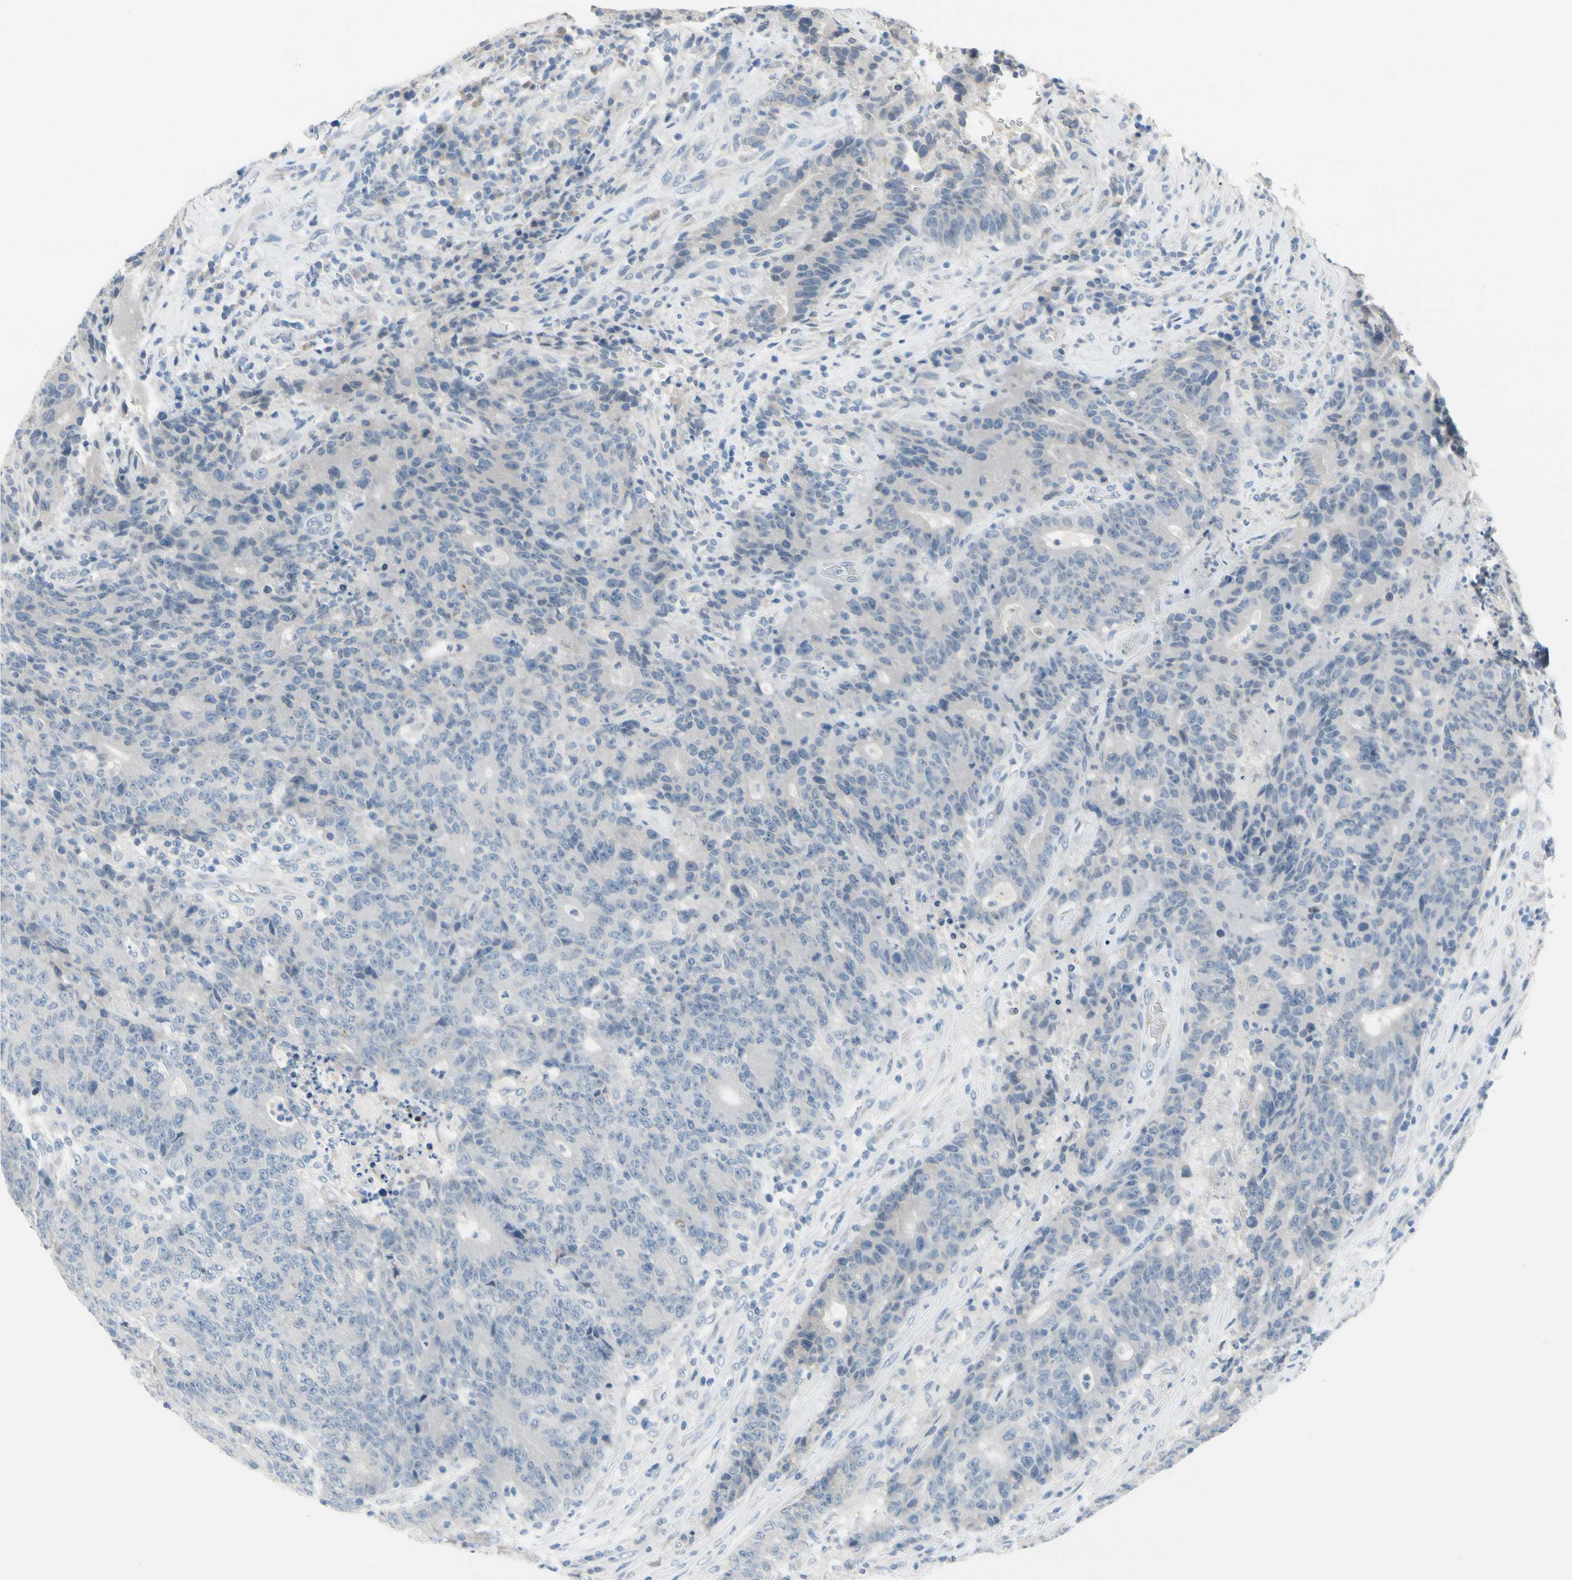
{"staining": {"intensity": "negative", "quantity": "none", "location": "none"}, "tissue": "colorectal cancer", "cell_type": "Tumor cells", "image_type": "cancer", "snomed": [{"axis": "morphology", "description": "Normal tissue, NOS"}, {"axis": "morphology", "description": "Adenocarcinoma, NOS"}, {"axis": "topography", "description": "Colon"}], "caption": "Immunohistochemical staining of adenocarcinoma (colorectal) displays no significant expression in tumor cells. Brightfield microscopy of immunohistochemistry (IHC) stained with DAB (3,3'-diaminobenzidine) (brown) and hematoxylin (blue), captured at high magnification.", "gene": "CNDP1", "patient": {"sex": "female", "age": 75}}